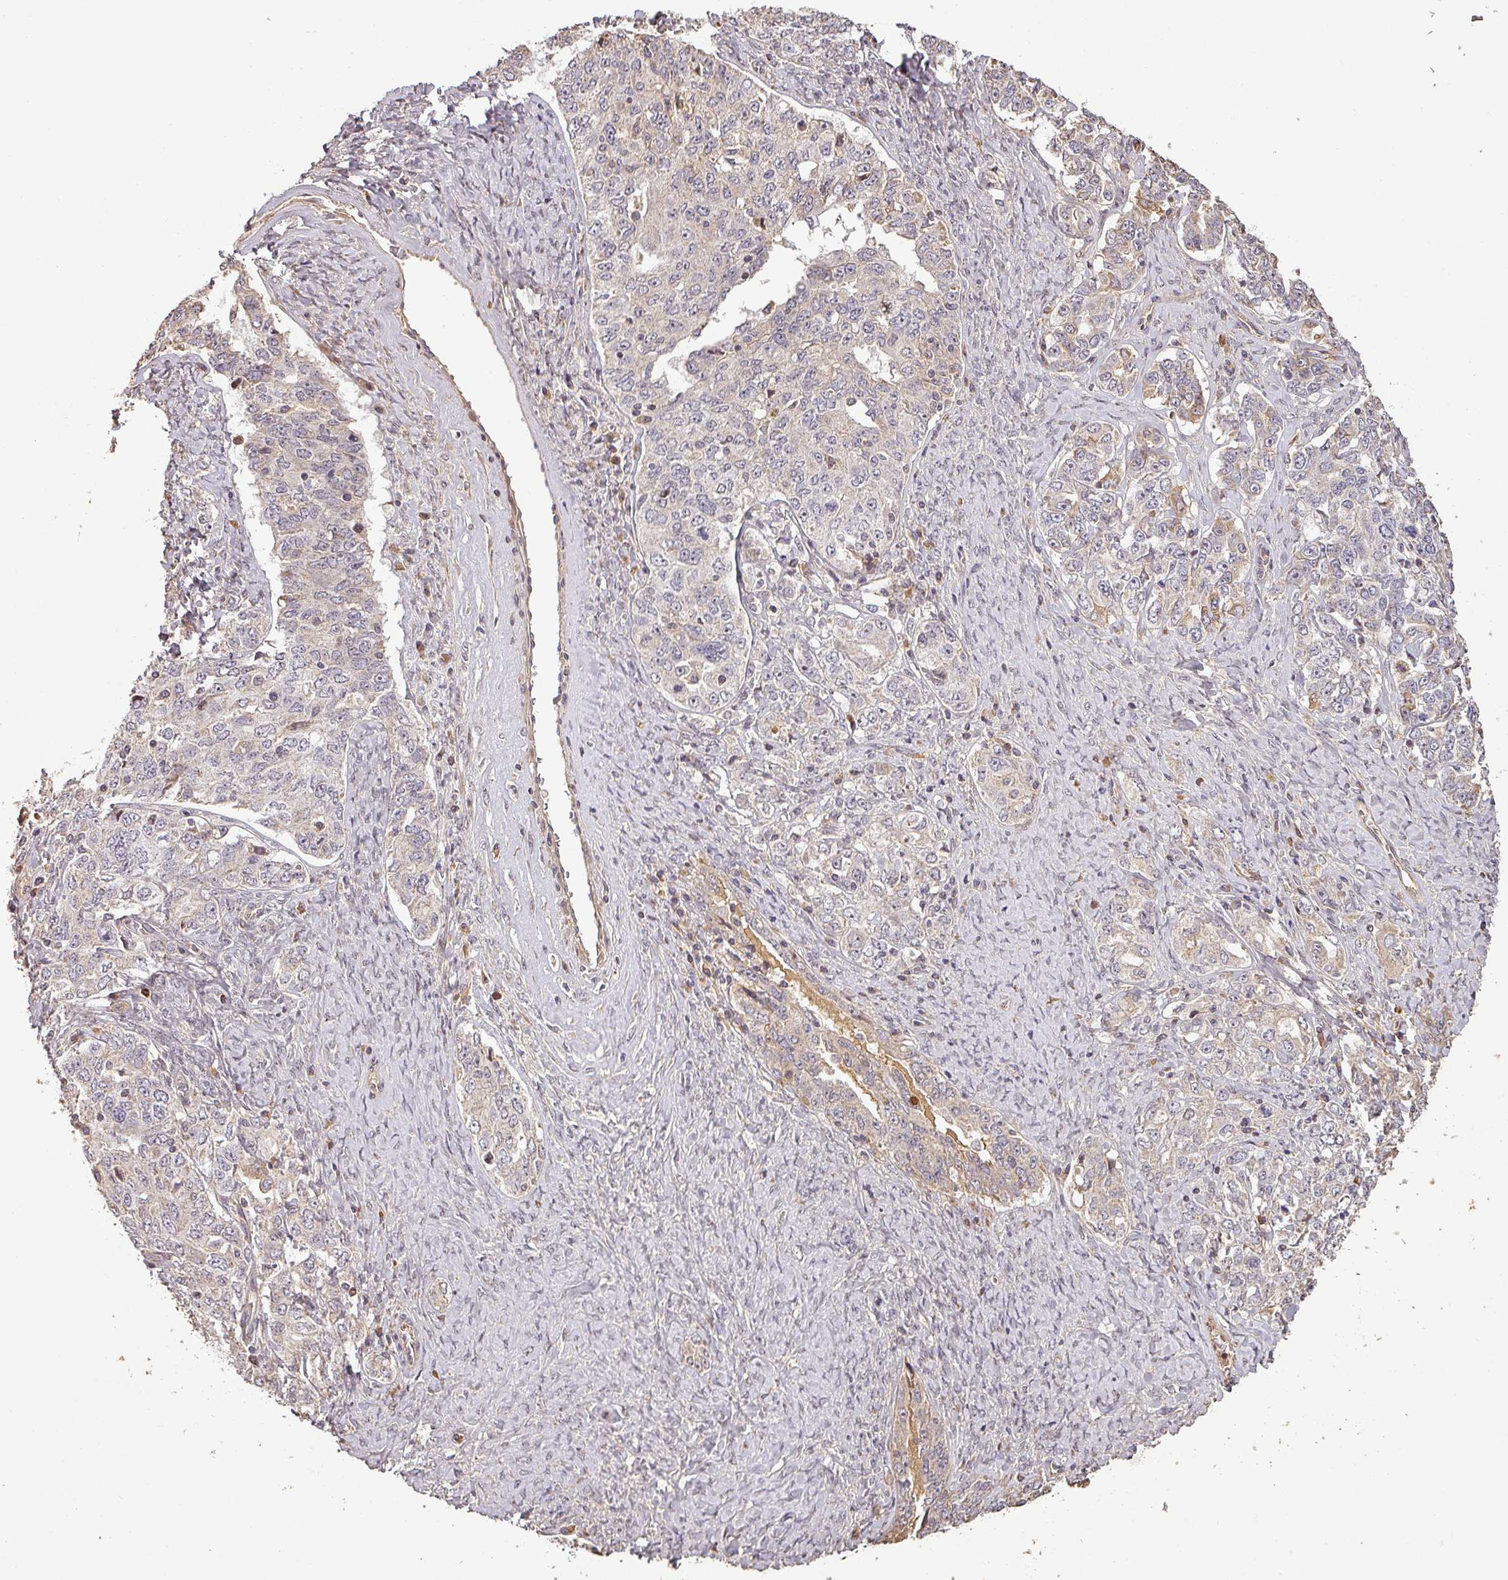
{"staining": {"intensity": "negative", "quantity": "none", "location": "none"}, "tissue": "ovarian cancer", "cell_type": "Tumor cells", "image_type": "cancer", "snomed": [{"axis": "morphology", "description": "Carcinoma, endometroid"}, {"axis": "topography", "description": "Ovary"}], "caption": "Immunohistochemistry histopathology image of neoplastic tissue: human endometroid carcinoma (ovarian) stained with DAB (3,3'-diaminobenzidine) displays no significant protein positivity in tumor cells.", "gene": "BPIFB3", "patient": {"sex": "female", "age": 62}}